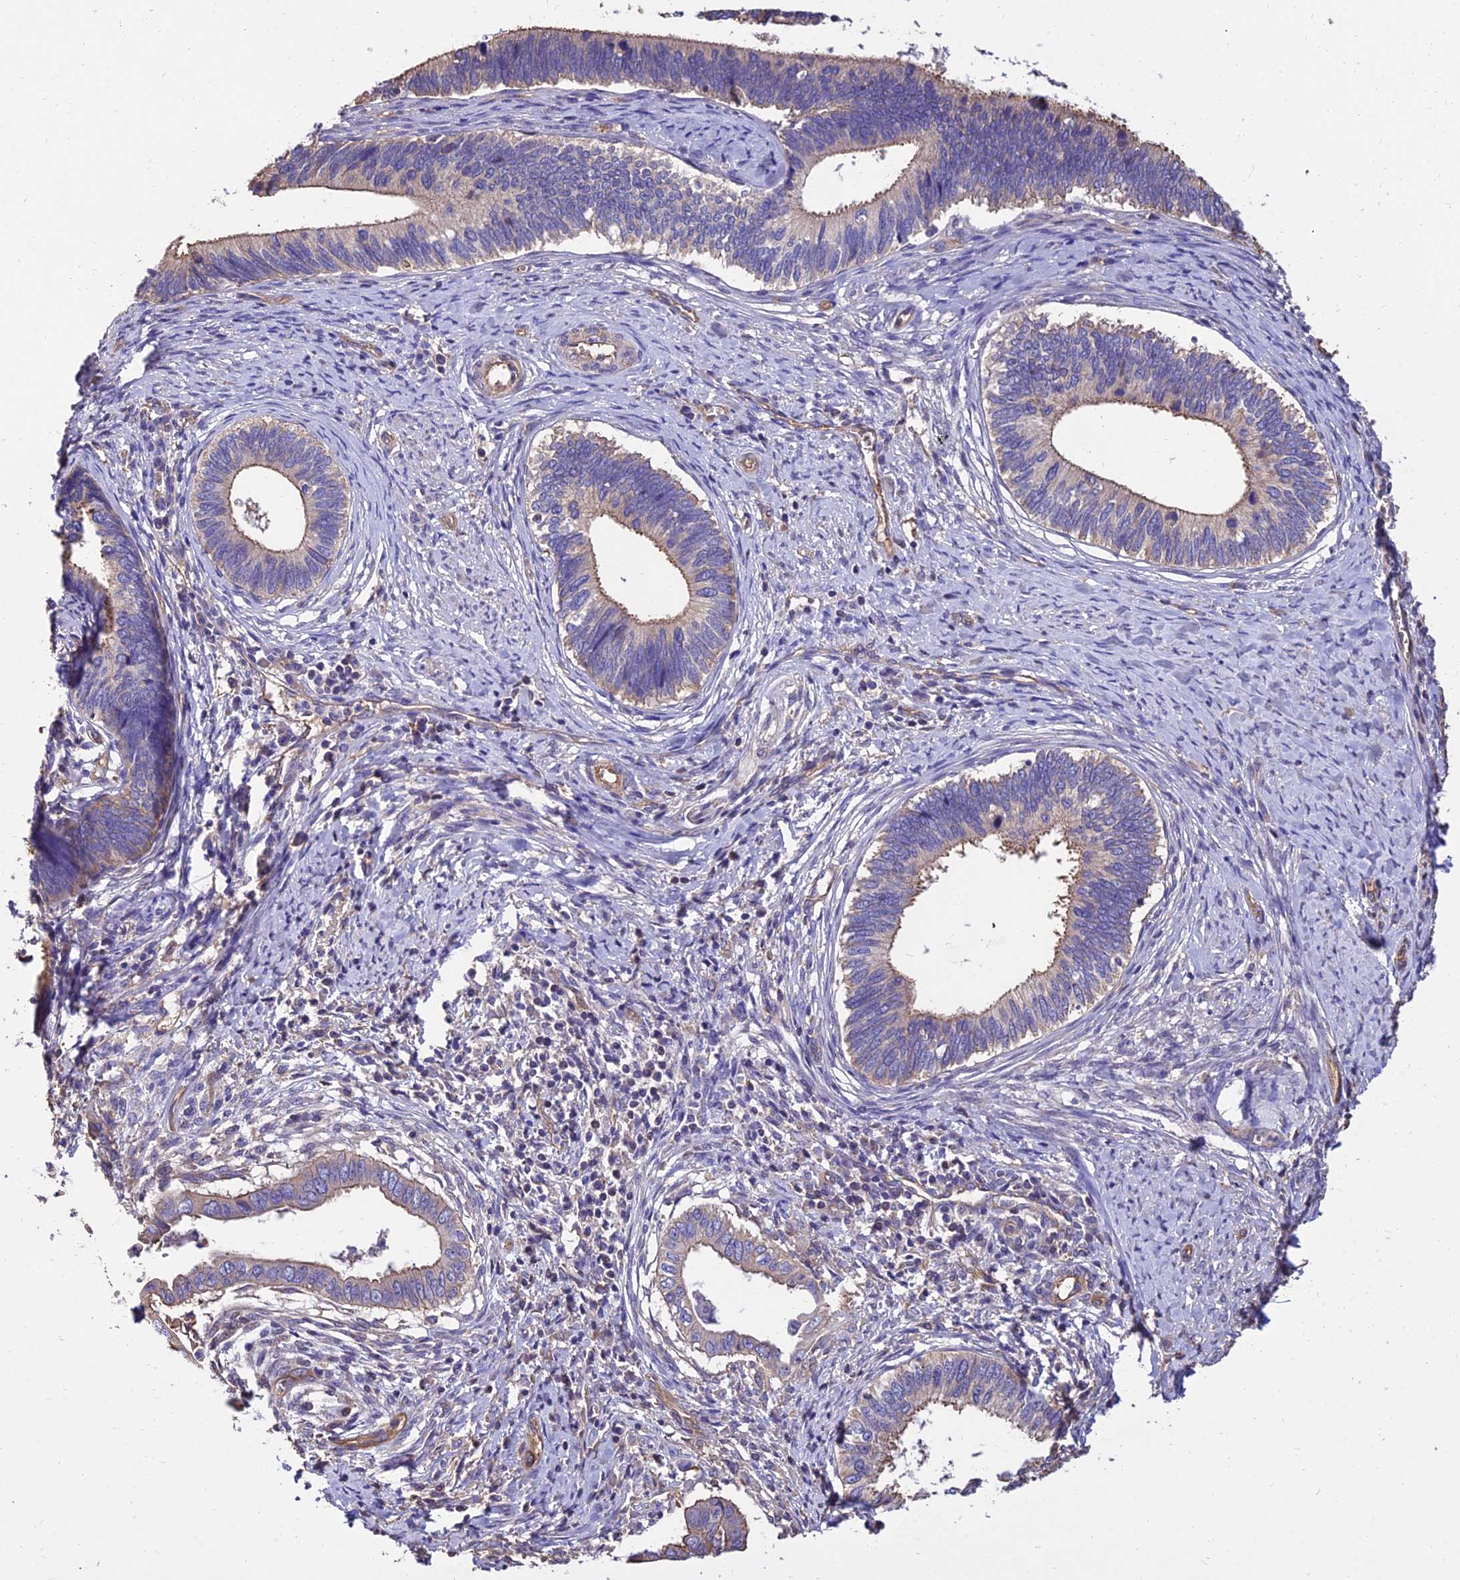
{"staining": {"intensity": "moderate", "quantity": "<25%", "location": "cytoplasmic/membranous"}, "tissue": "cervical cancer", "cell_type": "Tumor cells", "image_type": "cancer", "snomed": [{"axis": "morphology", "description": "Adenocarcinoma, NOS"}, {"axis": "topography", "description": "Cervix"}], "caption": "Protein expression analysis of cervical cancer exhibits moderate cytoplasmic/membranous expression in about <25% of tumor cells.", "gene": "CALM2", "patient": {"sex": "female", "age": 42}}